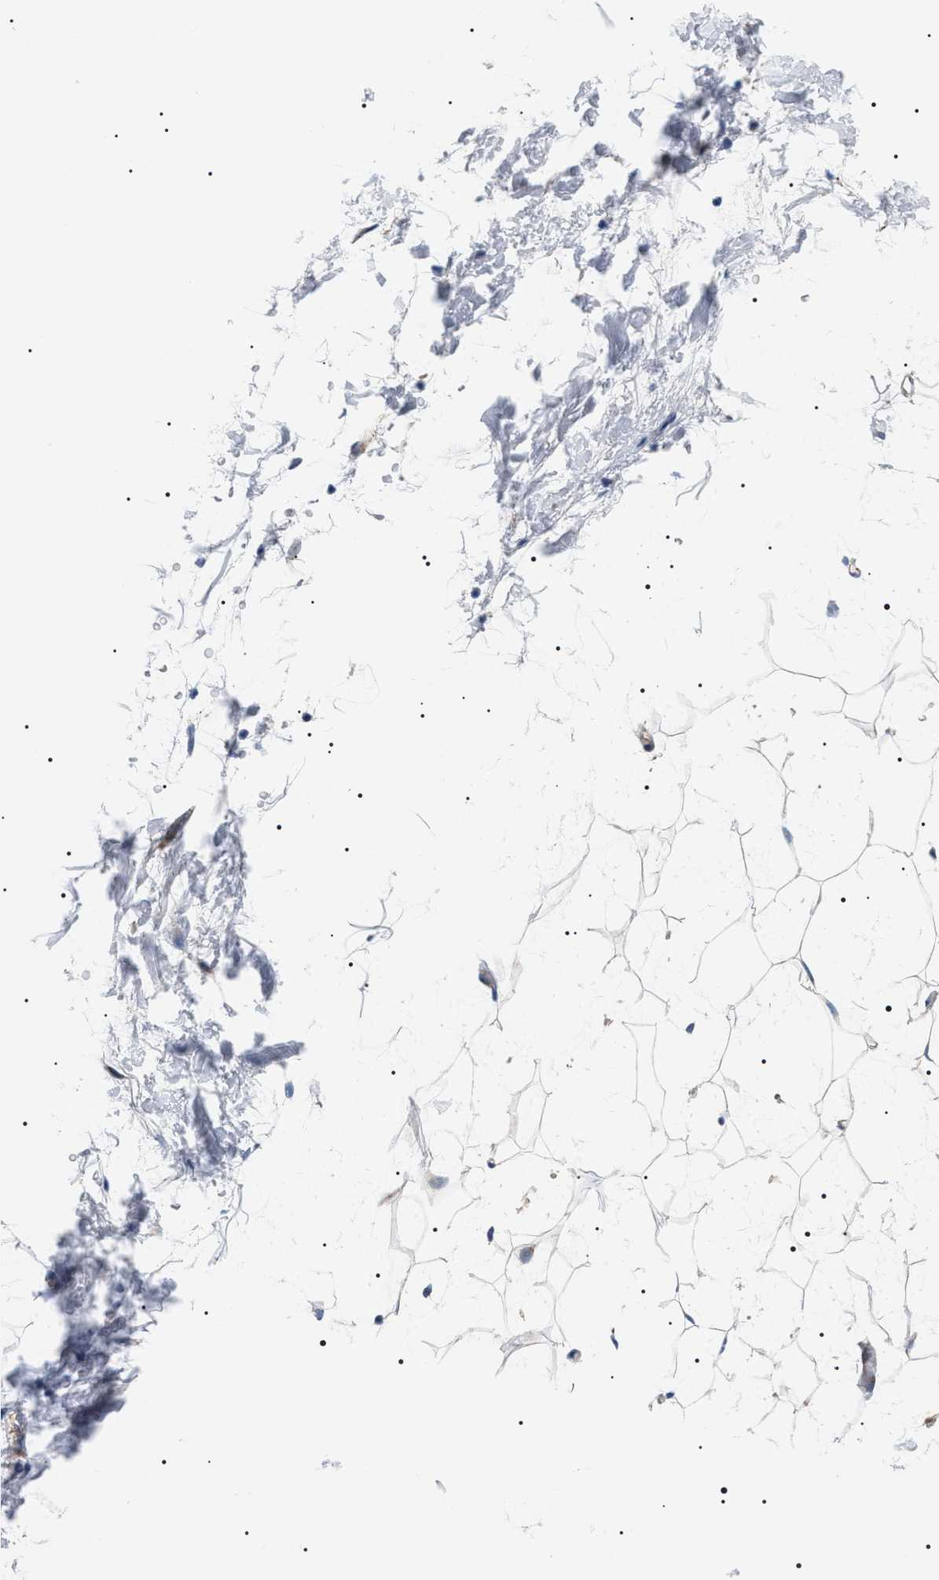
{"staining": {"intensity": "negative", "quantity": "none", "location": "none"}, "tissue": "adipose tissue", "cell_type": "Adipocytes", "image_type": "normal", "snomed": [{"axis": "morphology", "description": "Normal tissue, NOS"}, {"axis": "topography", "description": "Soft tissue"}], "caption": "The micrograph shows no staining of adipocytes in unremarkable adipose tissue. Nuclei are stained in blue.", "gene": "TMEM222", "patient": {"sex": "male", "age": 72}}